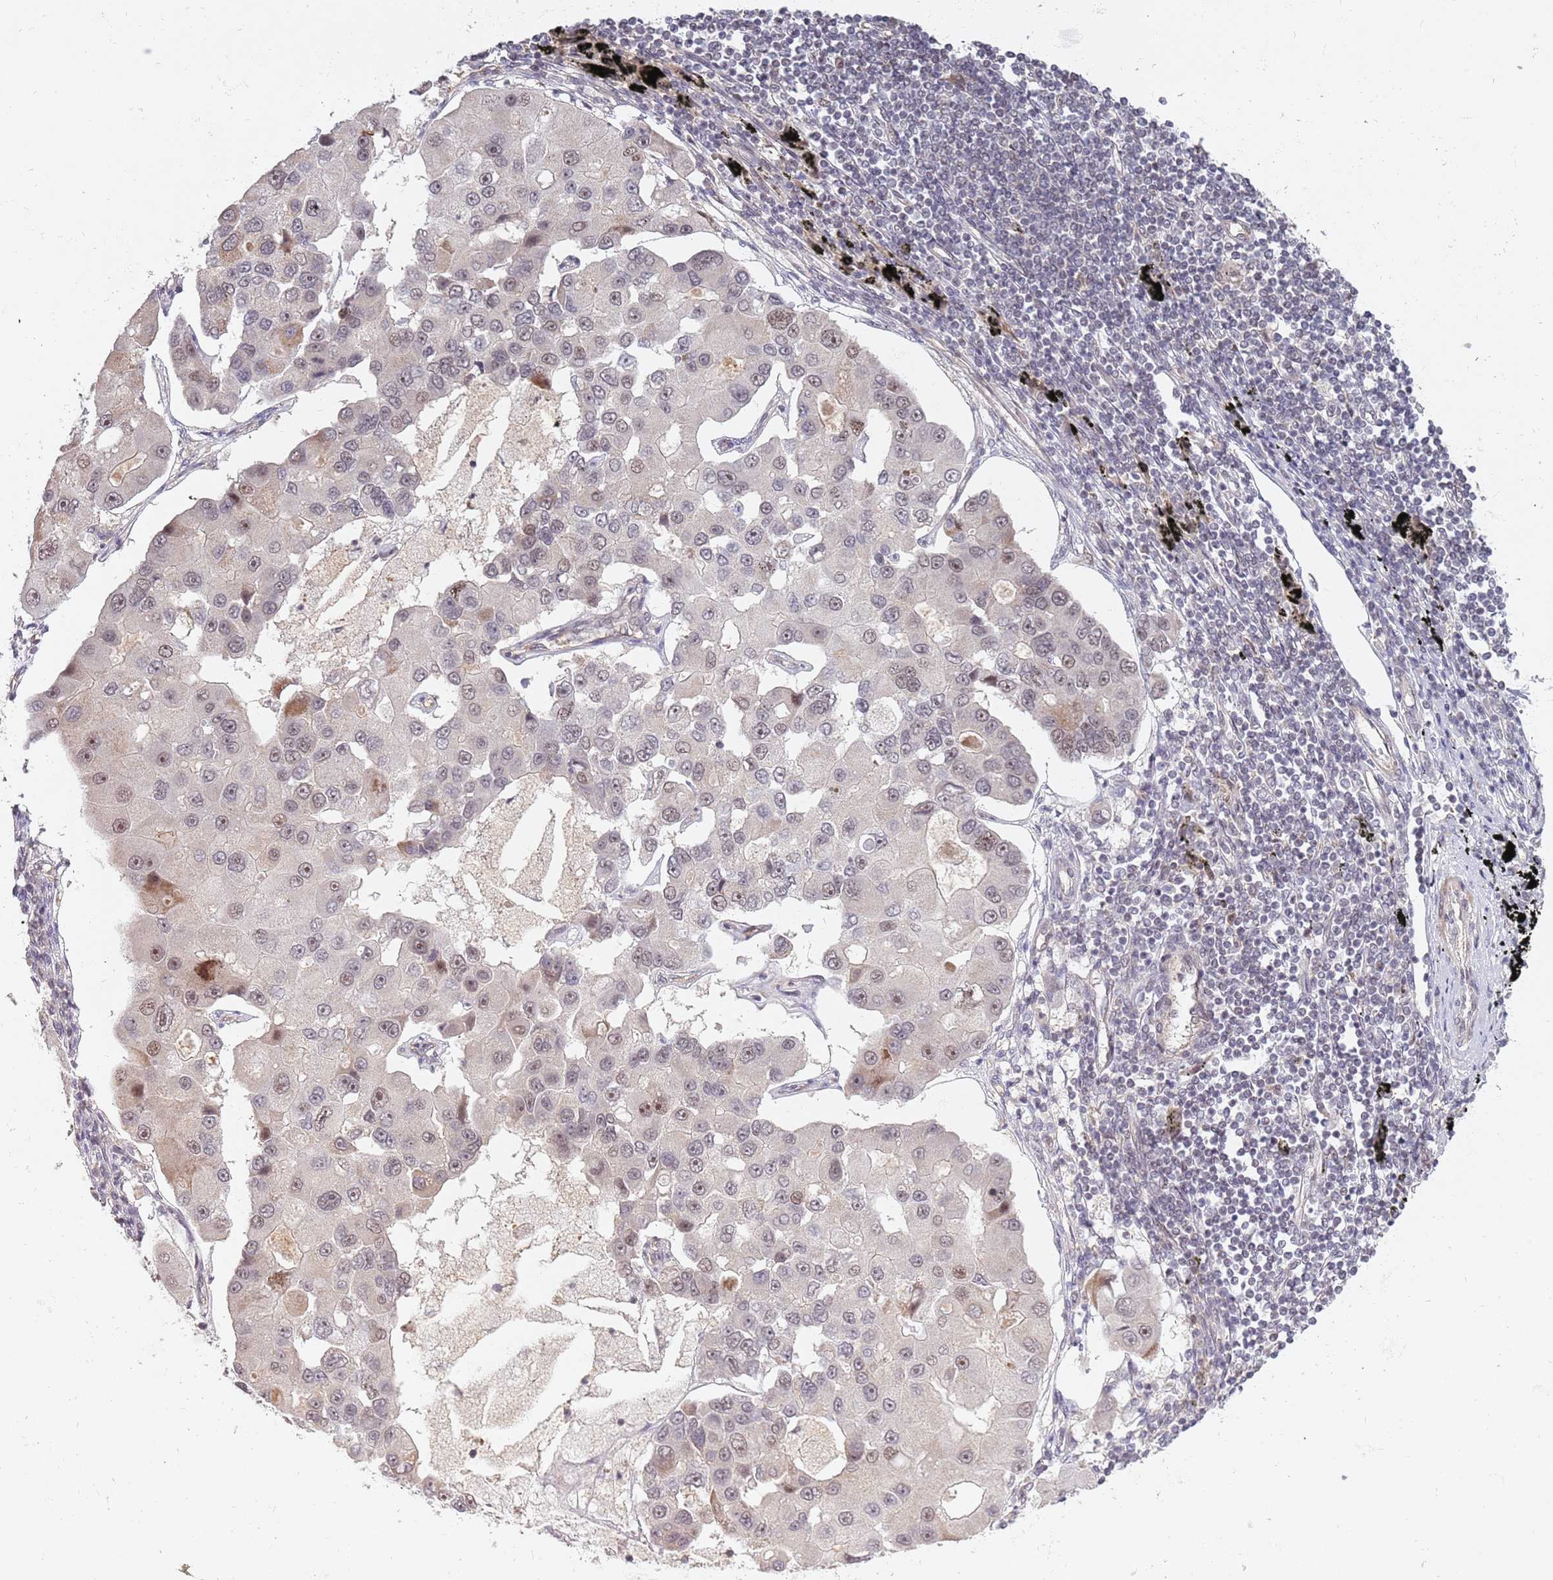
{"staining": {"intensity": "weak", "quantity": "<25%", "location": "nuclear"}, "tissue": "lung cancer", "cell_type": "Tumor cells", "image_type": "cancer", "snomed": [{"axis": "morphology", "description": "Adenocarcinoma, NOS"}, {"axis": "topography", "description": "Lung"}], "caption": "This is an immunohistochemistry (IHC) image of lung cancer (adenocarcinoma). There is no positivity in tumor cells.", "gene": "SUDS3", "patient": {"sex": "female", "age": 54}}